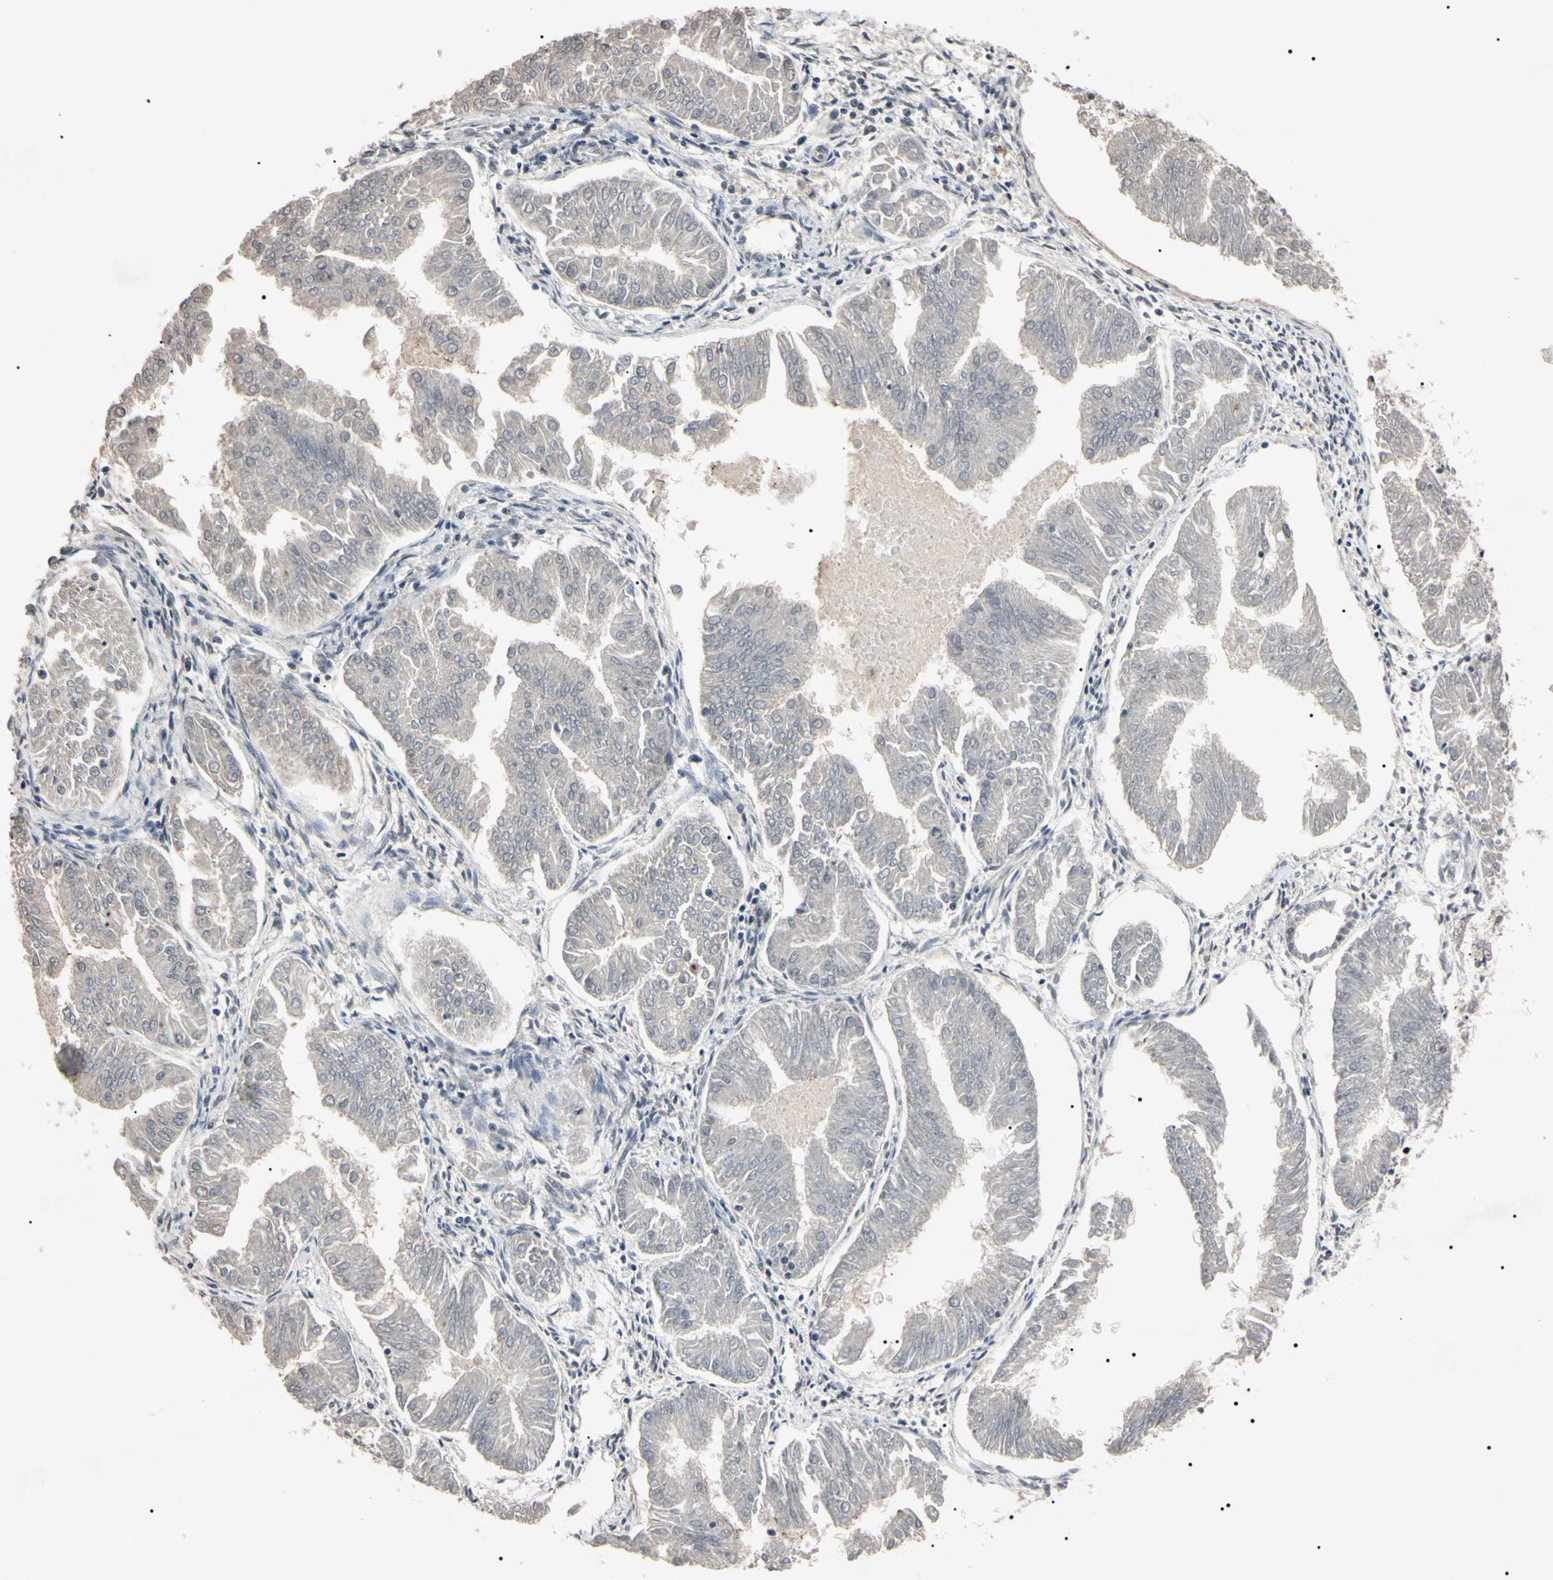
{"staining": {"intensity": "negative", "quantity": "none", "location": "none"}, "tissue": "endometrial cancer", "cell_type": "Tumor cells", "image_type": "cancer", "snomed": [{"axis": "morphology", "description": "Adenocarcinoma, NOS"}, {"axis": "topography", "description": "Endometrium"}], "caption": "Immunohistochemistry (IHC) photomicrograph of human endometrial adenocarcinoma stained for a protein (brown), which shows no positivity in tumor cells.", "gene": "YY1", "patient": {"sex": "female", "age": 53}}